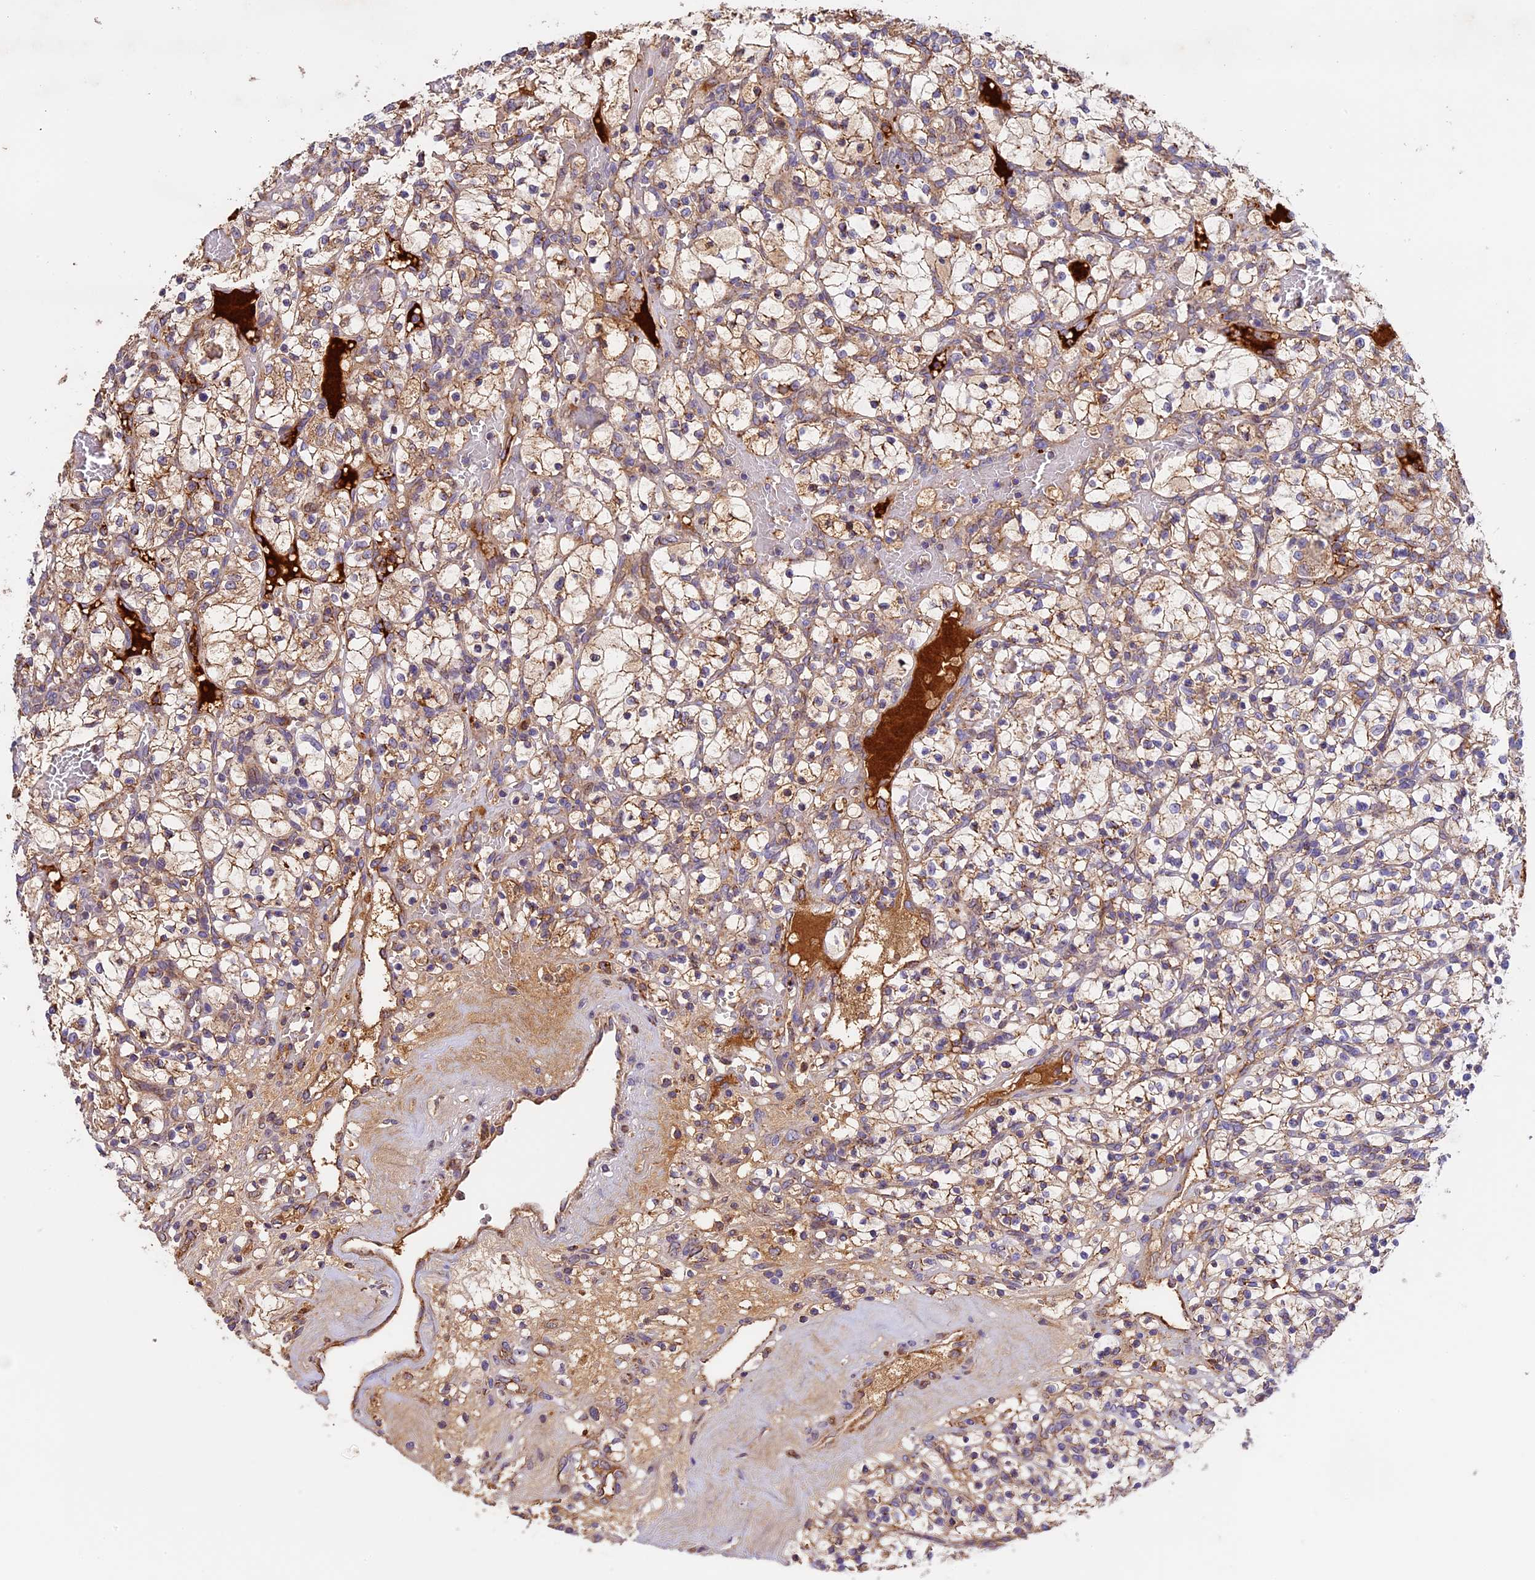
{"staining": {"intensity": "moderate", "quantity": ">75%", "location": "cytoplasmic/membranous"}, "tissue": "renal cancer", "cell_type": "Tumor cells", "image_type": "cancer", "snomed": [{"axis": "morphology", "description": "Adenocarcinoma, NOS"}, {"axis": "topography", "description": "Kidney"}], "caption": "High-power microscopy captured an immunohistochemistry image of adenocarcinoma (renal), revealing moderate cytoplasmic/membranous staining in approximately >75% of tumor cells.", "gene": "OCEL1", "patient": {"sex": "female", "age": 57}}